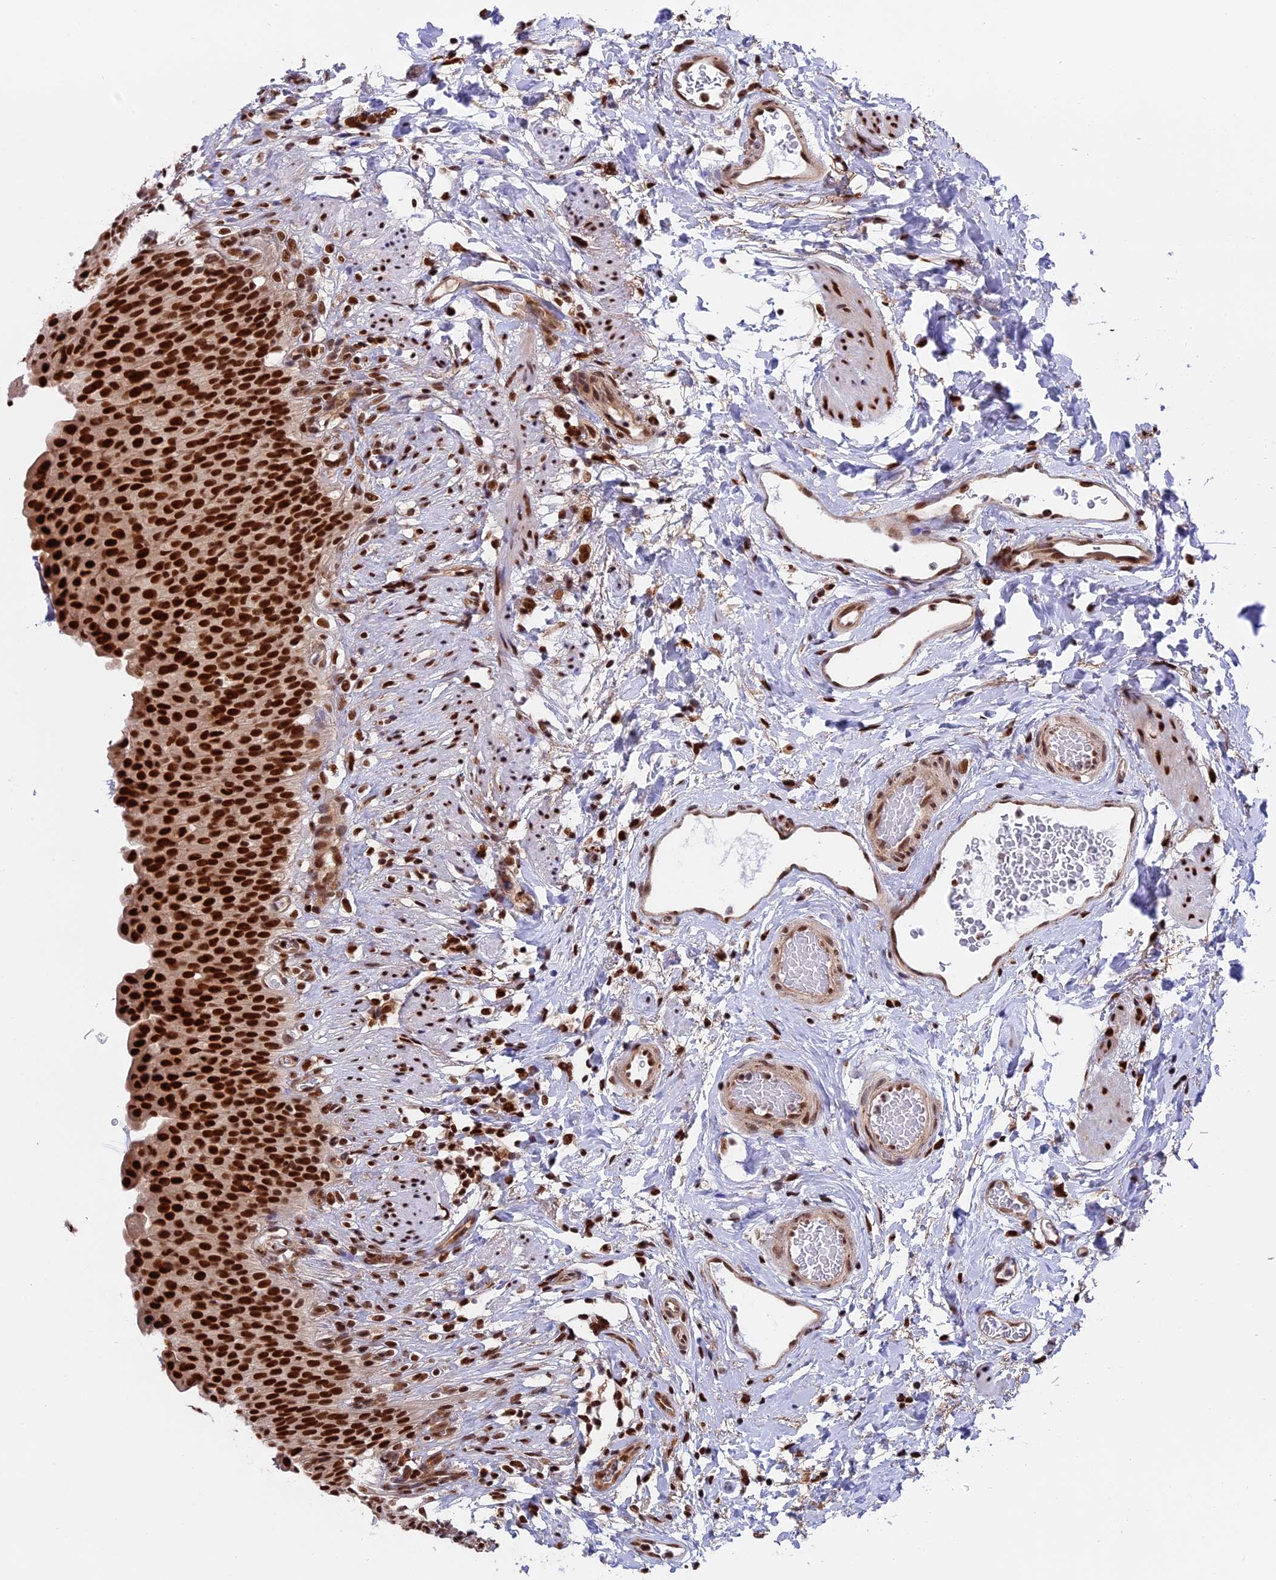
{"staining": {"intensity": "strong", "quantity": ">75%", "location": "nuclear"}, "tissue": "urinary bladder", "cell_type": "Urothelial cells", "image_type": "normal", "snomed": [{"axis": "morphology", "description": "Normal tissue, NOS"}, {"axis": "topography", "description": "Urinary bladder"}], "caption": "Immunohistochemistry histopathology image of unremarkable urinary bladder stained for a protein (brown), which shows high levels of strong nuclear staining in approximately >75% of urothelial cells.", "gene": "RAMACL", "patient": {"sex": "female", "age": 79}}